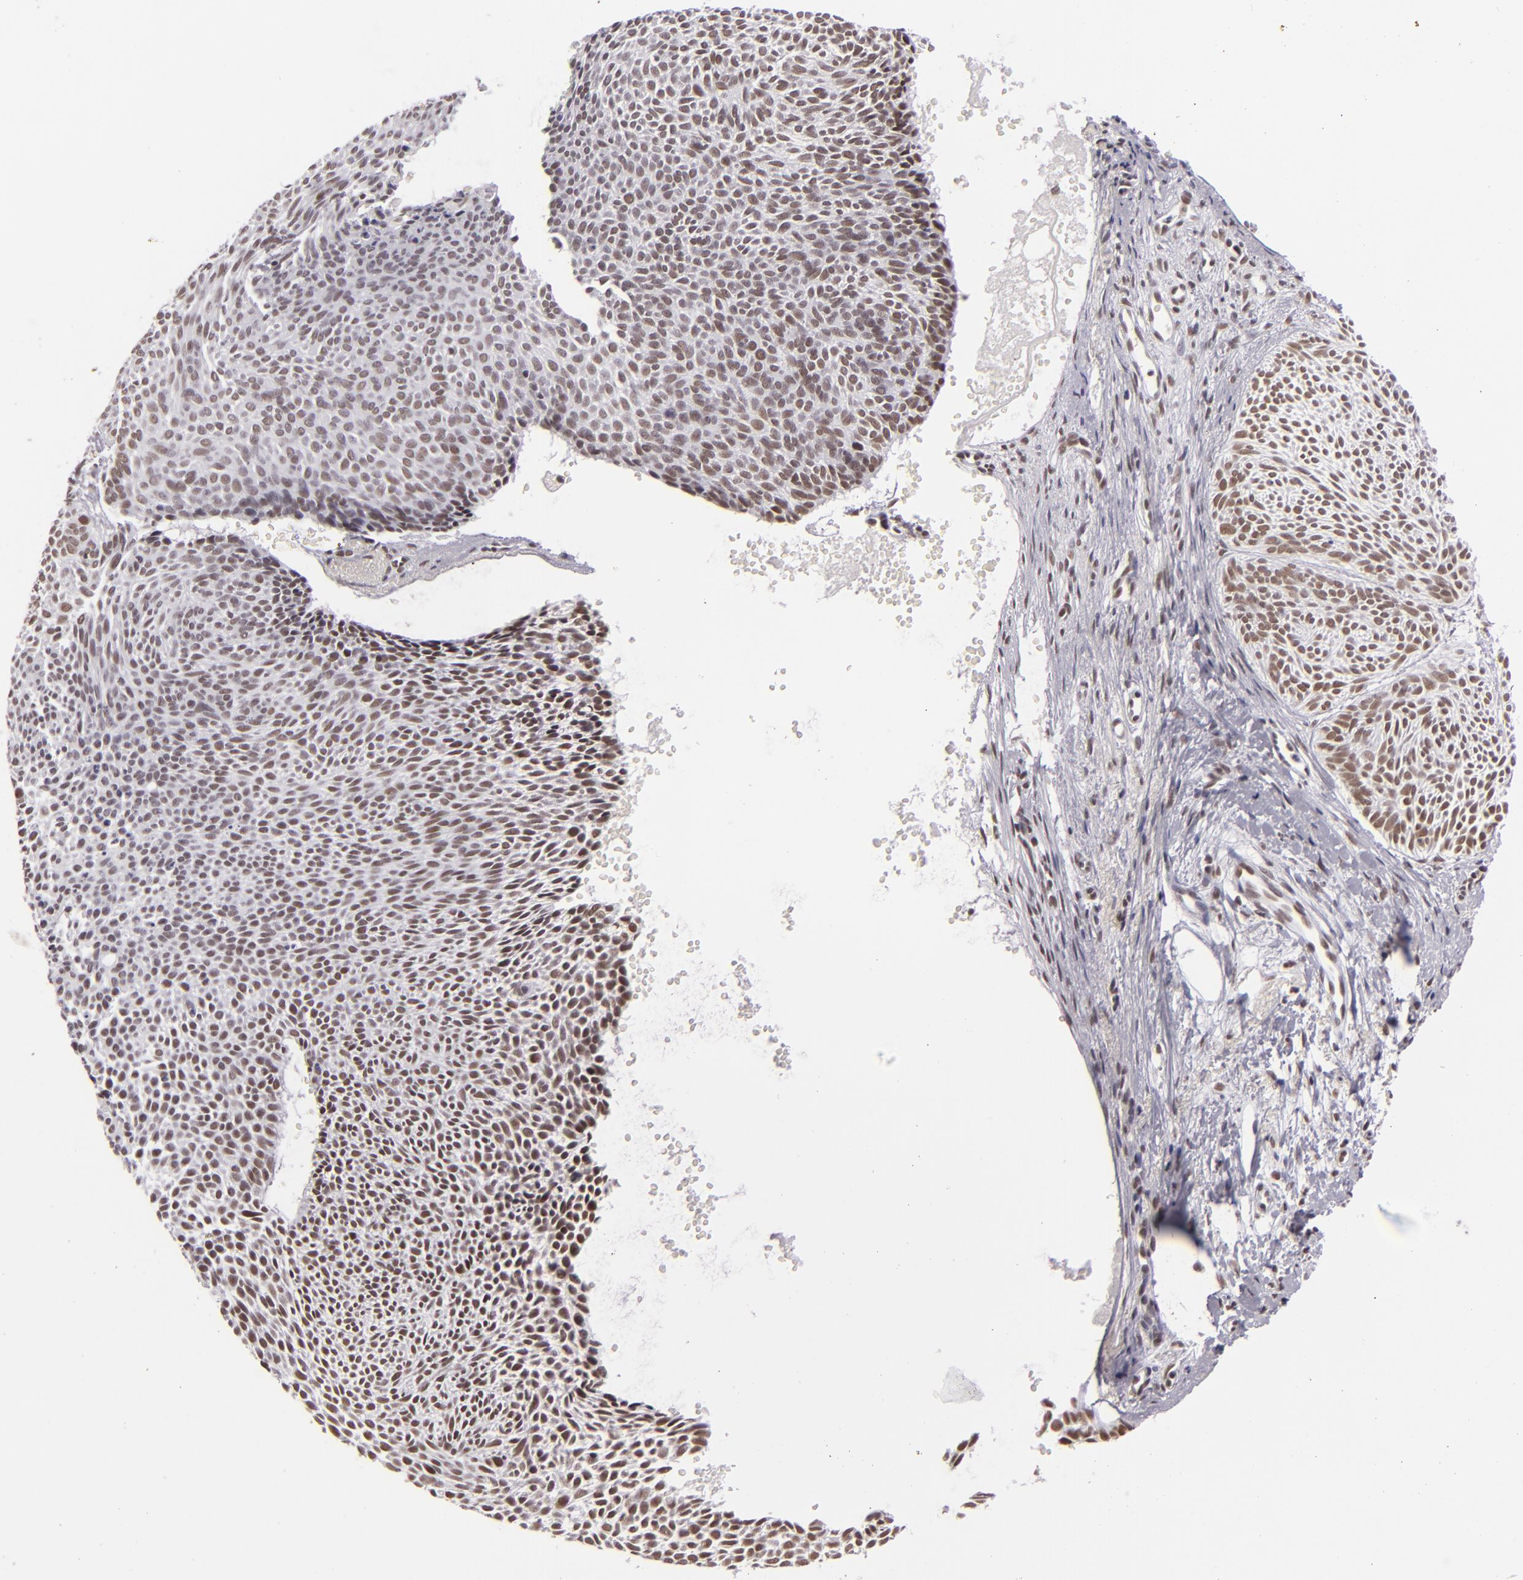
{"staining": {"intensity": "weak", "quantity": ">75%", "location": "nuclear"}, "tissue": "skin cancer", "cell_type": "Tumor cells", "image_type": "cancer", "snomed": [{"axis": "morphology", "description": "Basal cell carcinoma"}, {"axis": "topography", "description": "Skin"}], "caption": "Basal cell carcinoma (skin) stained with IHC exhibits weak nuclear expression in about >75% of tumor cells. The staining was performed using DAB (3,3'-diaminobenzidine), with brown indicating positive protein expression. Nuclei are stained blue with hematoxylin.", "gene": "BRD8", "patient": {"sex": "male", "age": 84}}